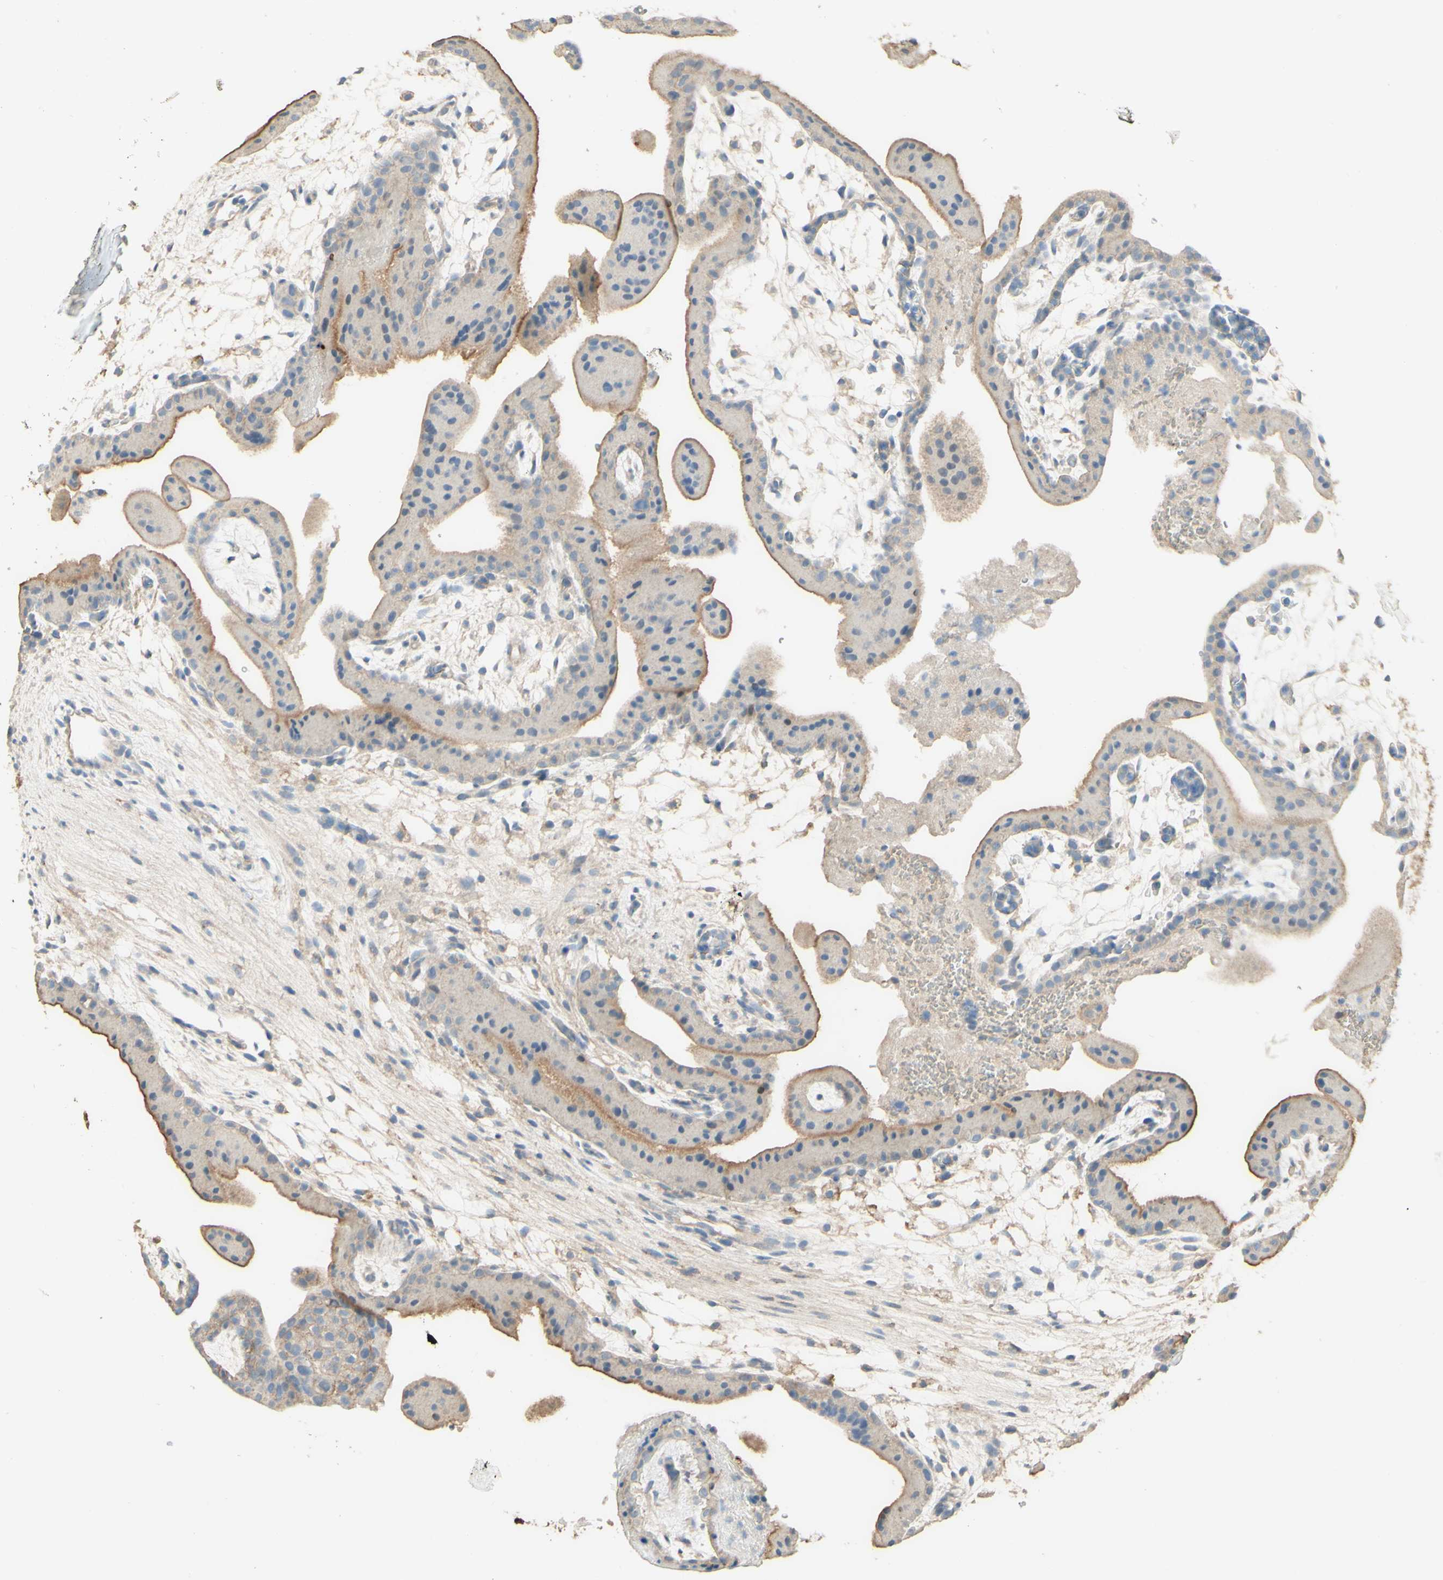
{"staining": {"intensity": "weak", "quantity": "<25%", "location": "cytoplasmic/membranous"}, "tissue": "placenta", "cell_type": "Trophoblastic cells", "image_type": "normal", "snomed": [{"axis": "morphology", "description": "Normal tissue, NOS"}, {"axis": "topography", "description": "Placenta"}], "caption": "High magnification brightfield microscopy of benign placenta stained with DAB (brown) and counterstained with hematoxylin (blue): trophoblastic cells show no significant positivity. Nuclei are stained in blue.", "gene": "RNF149", "patient": {"sex": "female", "age": 19}}